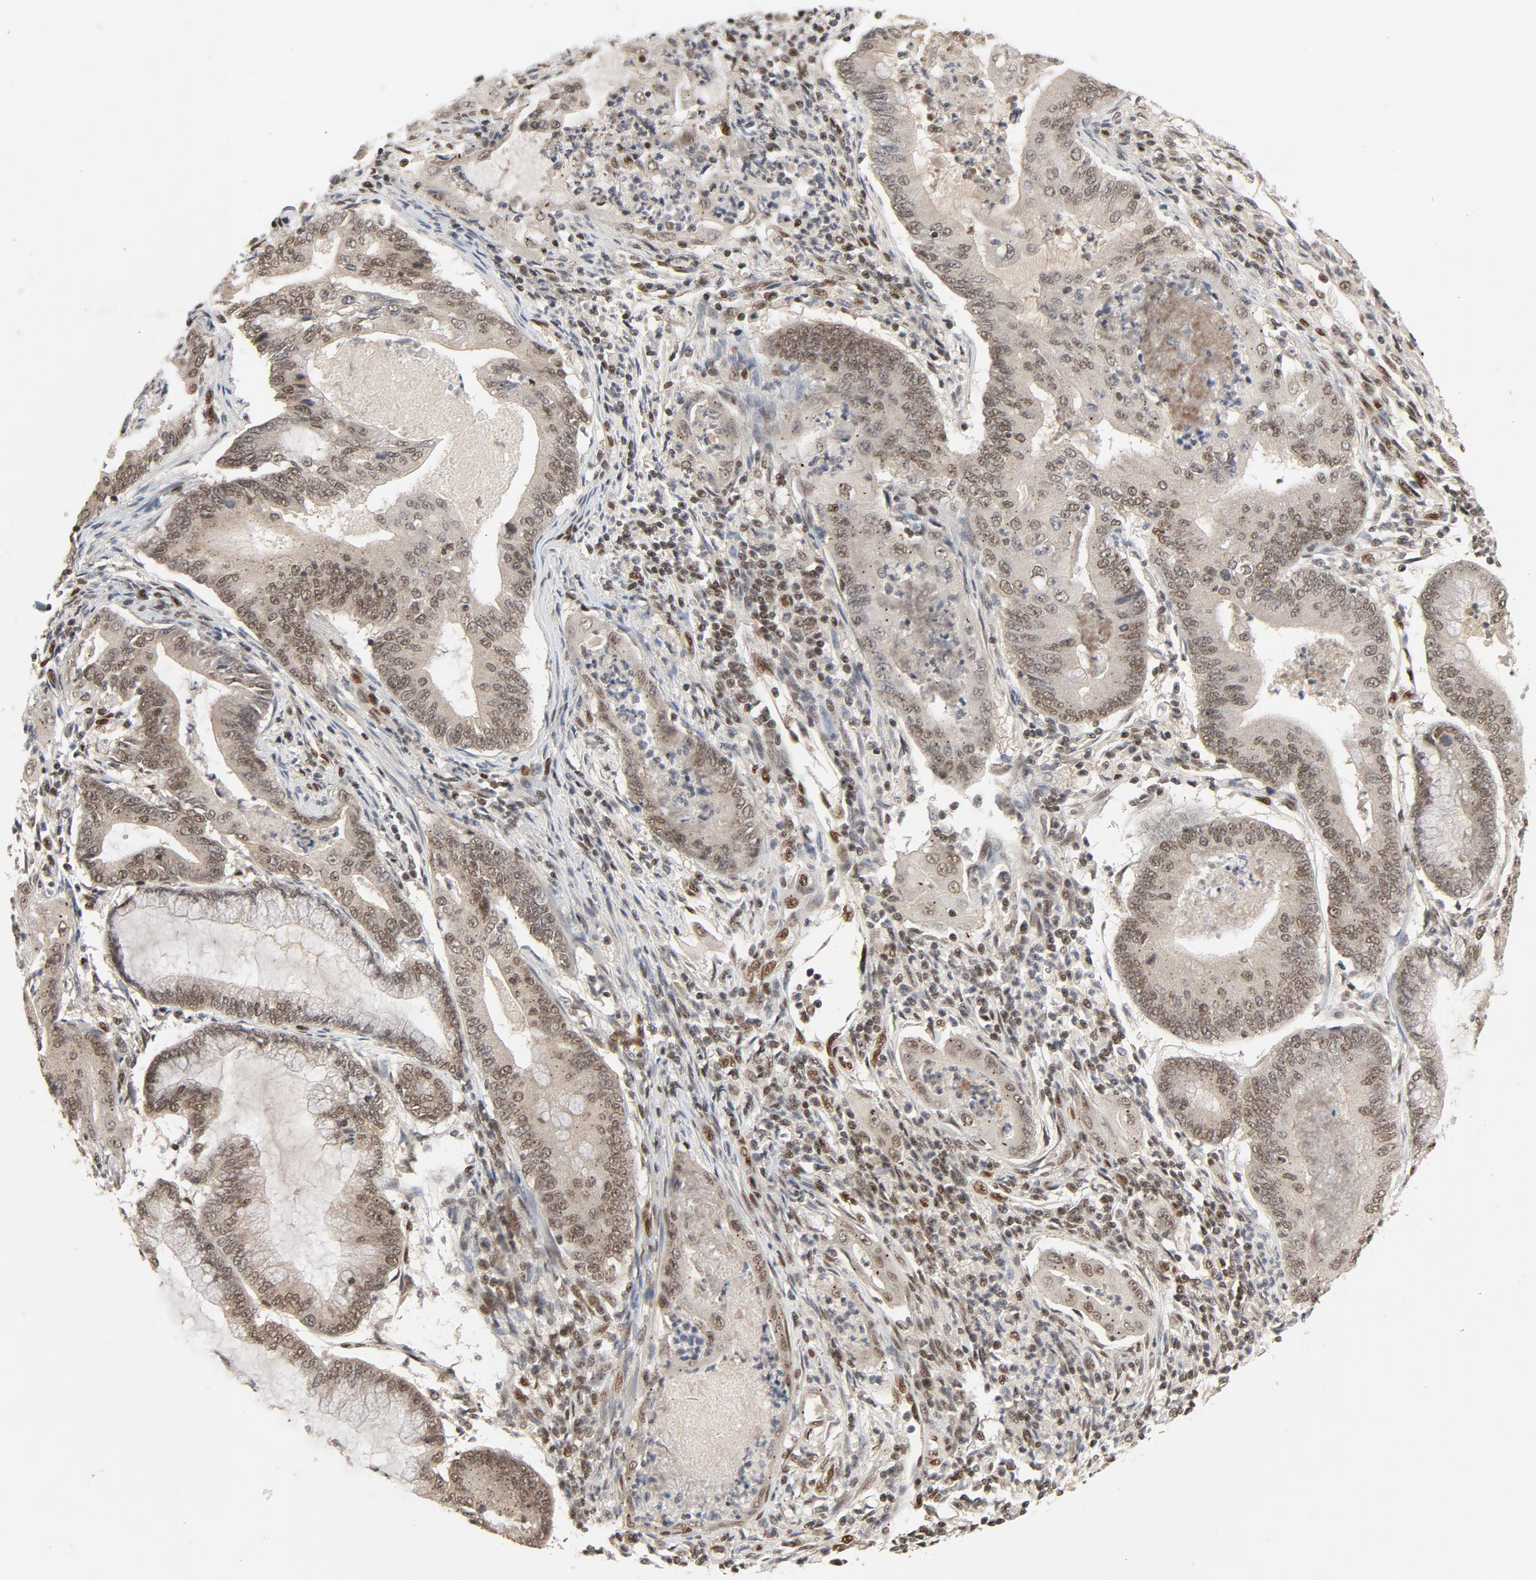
{"staining": {"intensity": "moderate", "quantity": ">75%", "location": "nuclear"}, "tissue": "endometrial cancer", "cell_type": "Tumor cells", "image_type": "cancer", "snomed": [{"axis": "morphology", "description": "Adenocarcinoma, NOS"}, {"axis": "topography", "description": "Endometrium"}], "caption": "A photomicrograph showing moderate nuclear staining in approximately >75% of tumor cells in adenocarcinoma (endometrial), as visualized by brown immunohistochemical staining.", "gene": "SMARCD1", "patient": {"sex": "female", "age": 63}}